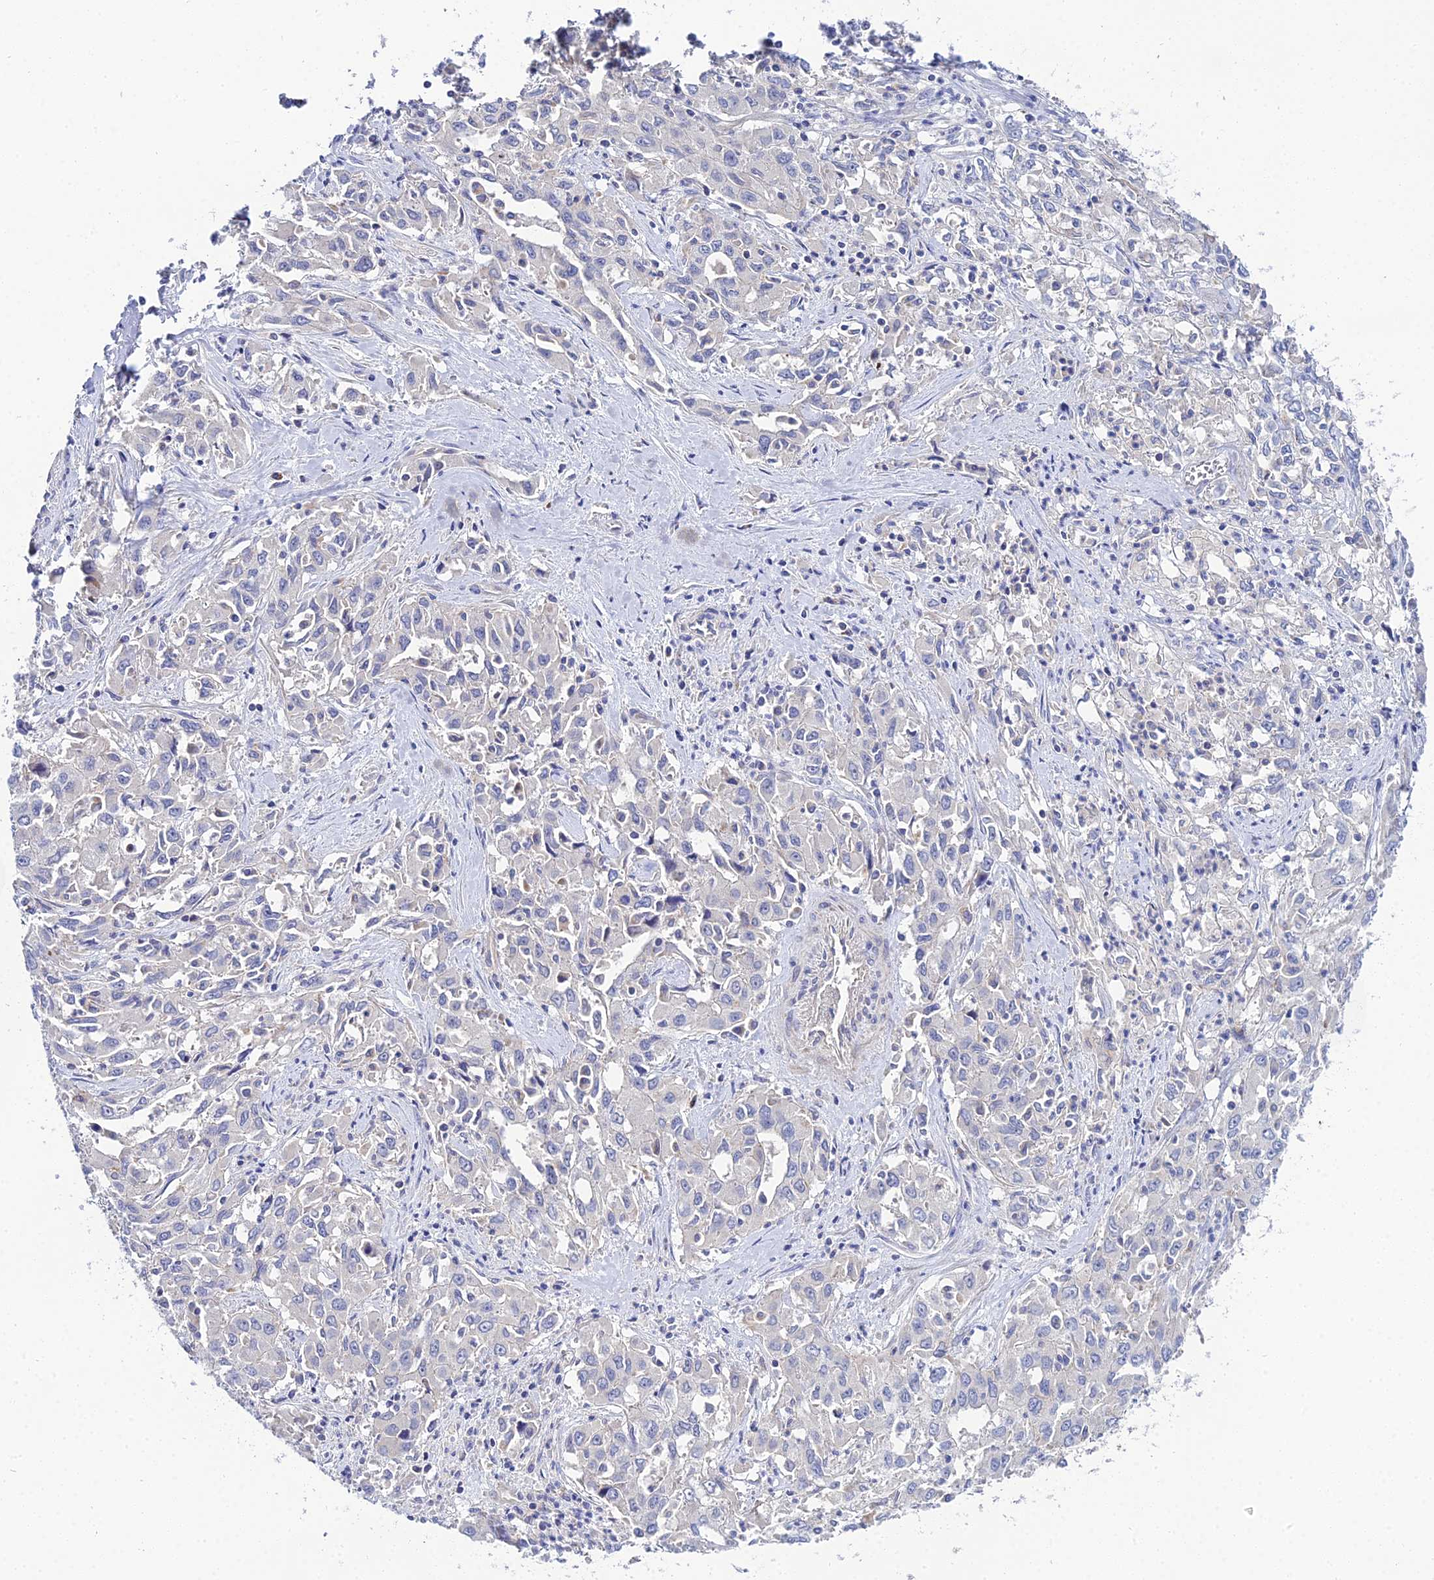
{"staining": {"intensity": "negative", "quantity": "none", "location": "none"}, "tissue": "liver cancer", "cell_type": "Tumor cells", "image_type": "cancer", "snomed": [{"axis": "morphology", "description": "Carcinoma, Hepatocellular, NOS"}, {"axis": "topography", "description": "Liver"}], "caption": "Tumor cells show no significant positivity in liver cancer. (DAB (3,3'-diaminobenzidine) IHC with hematoxylin counter stain).", "gene": "APOBEC3H", "patient": {"sex": "male", "age": 63}}